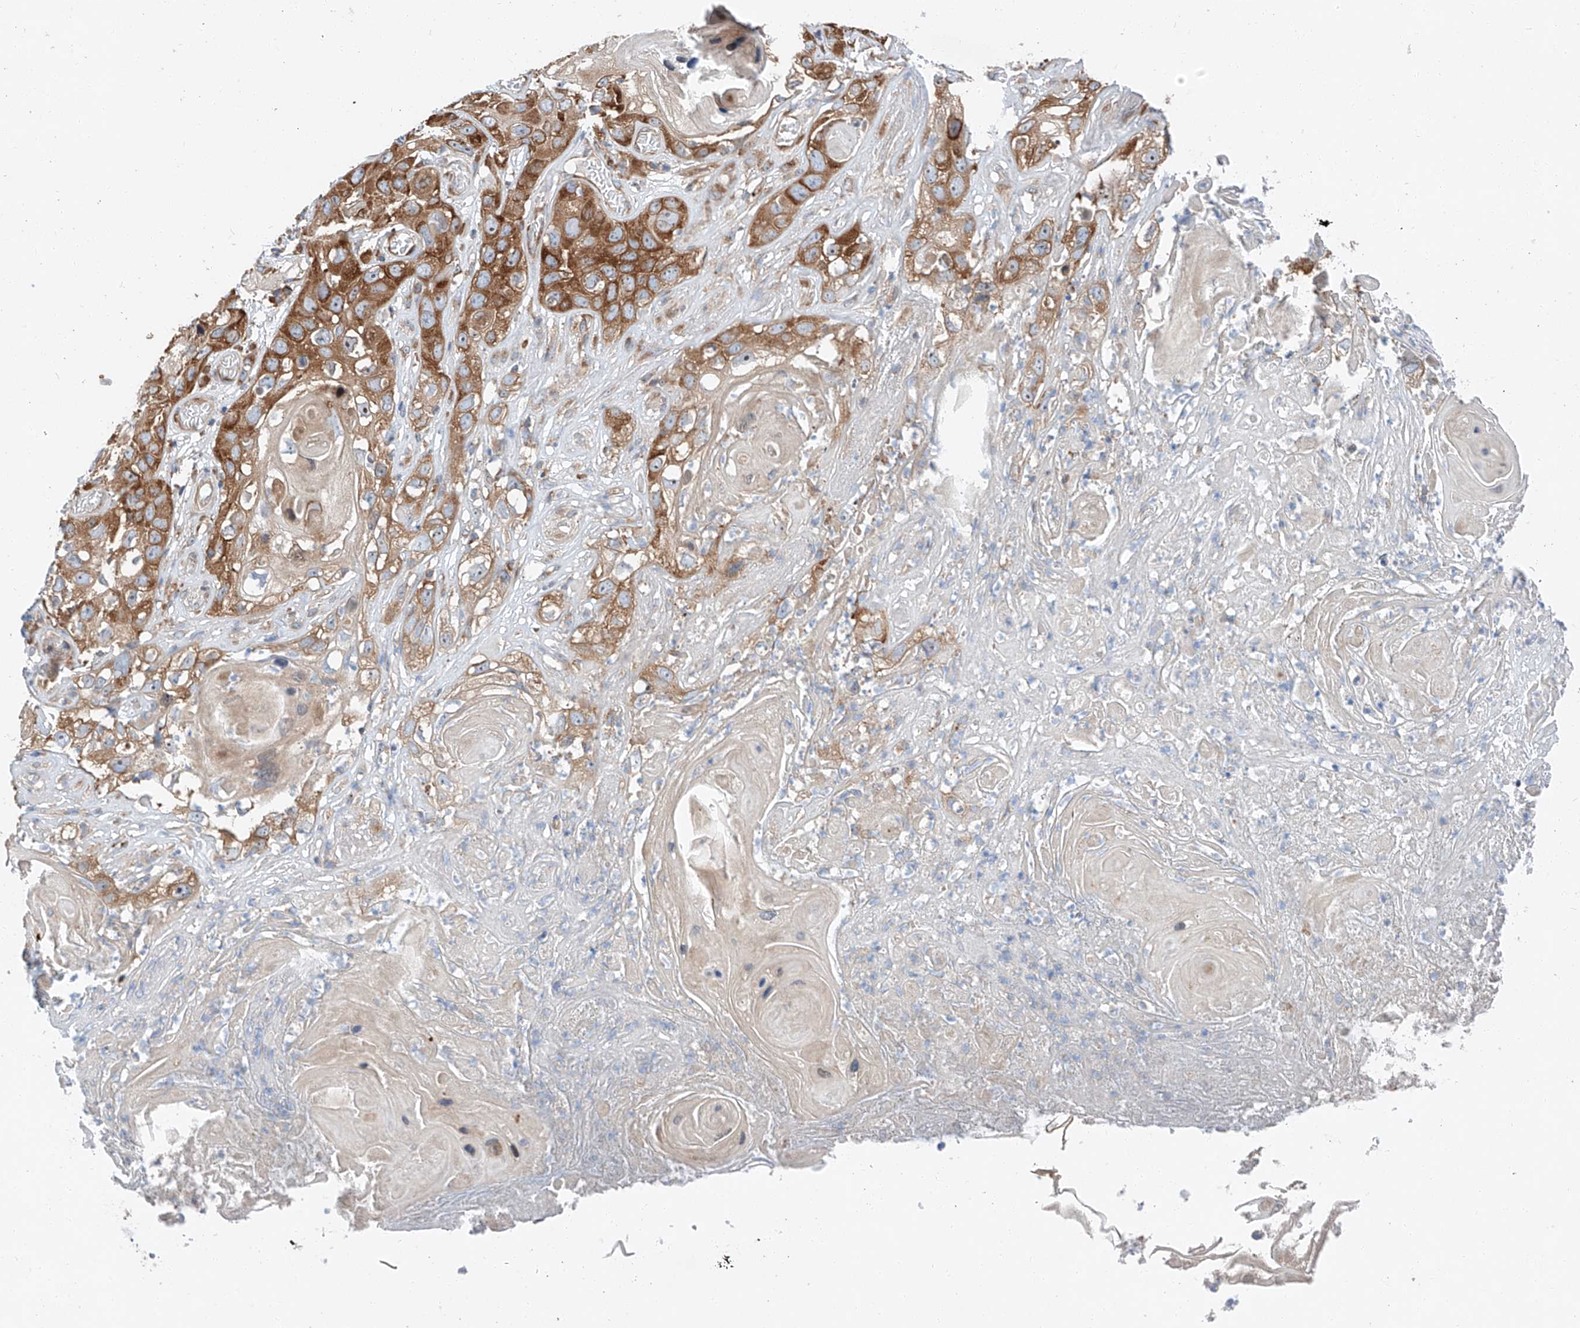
{"staining": {"intensity": "strong", "quantity": ">75%", "location": "cytoplasmic/membranous"}, "tissue": "skin cancer", "cell_type": "Tumor cells", "image_type": "cancer", "snomed": [{"axis": "morphology", "description": "Squamous cell carcinoma, NOS"}, {"axis": "topography", "description": "Skin"}], "caption": "Immunohistochemistry staining of skin squamous cell carcinoma, which reveals high levels of strong cytoplasmic/membranous positivity in approximately >75% of tumor cells indicating strong cytoplasmic/membranous protein staining. The staining was performed using DAB (3,3'-diaminobenzidine) (brown) for protein detection and nuclei were counterstained in hematoxylin (blue).", "gene": "ZC3H15", "patient": {"sex": "male", "age": 55}}